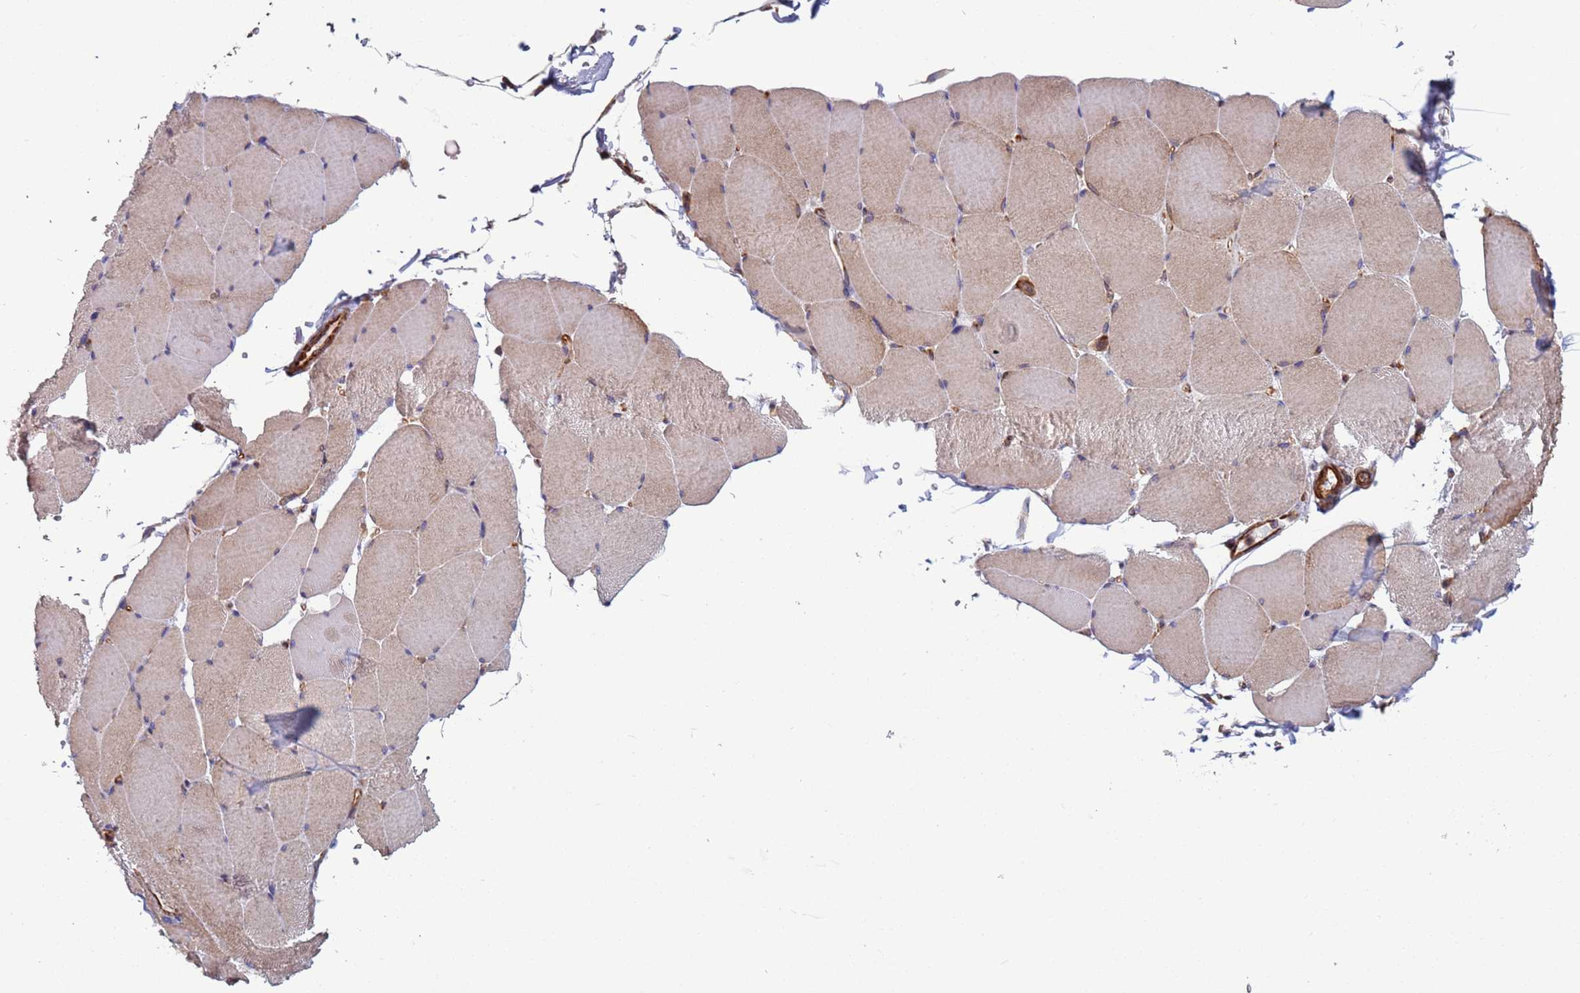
{"staining": {"intensity": "moderate", "quantity": "25%-75%", "location": "cytoplasmic/membranous"}, "tissue": "skeletal muscle", "cell_type": "Myocytes", "image_type": "normal", "snomed": [{"axis": "morphology", "description": "Normal tissue, NOS"}, {"axis": "topography", "description": "Skeletal muscle"}, {"axis": "topography", "description": "Head-Neck"}], "caption": "Skeletal muscle stained with IHC exhibits moderate cytoplasmic/membranous positivity in approximately 25%-75% of myocytes. The protein is shown in brown color, while the nuclei are stained blue.", "gene": "ZBTB39", "patient": {"sex": "male", "age": 66}}